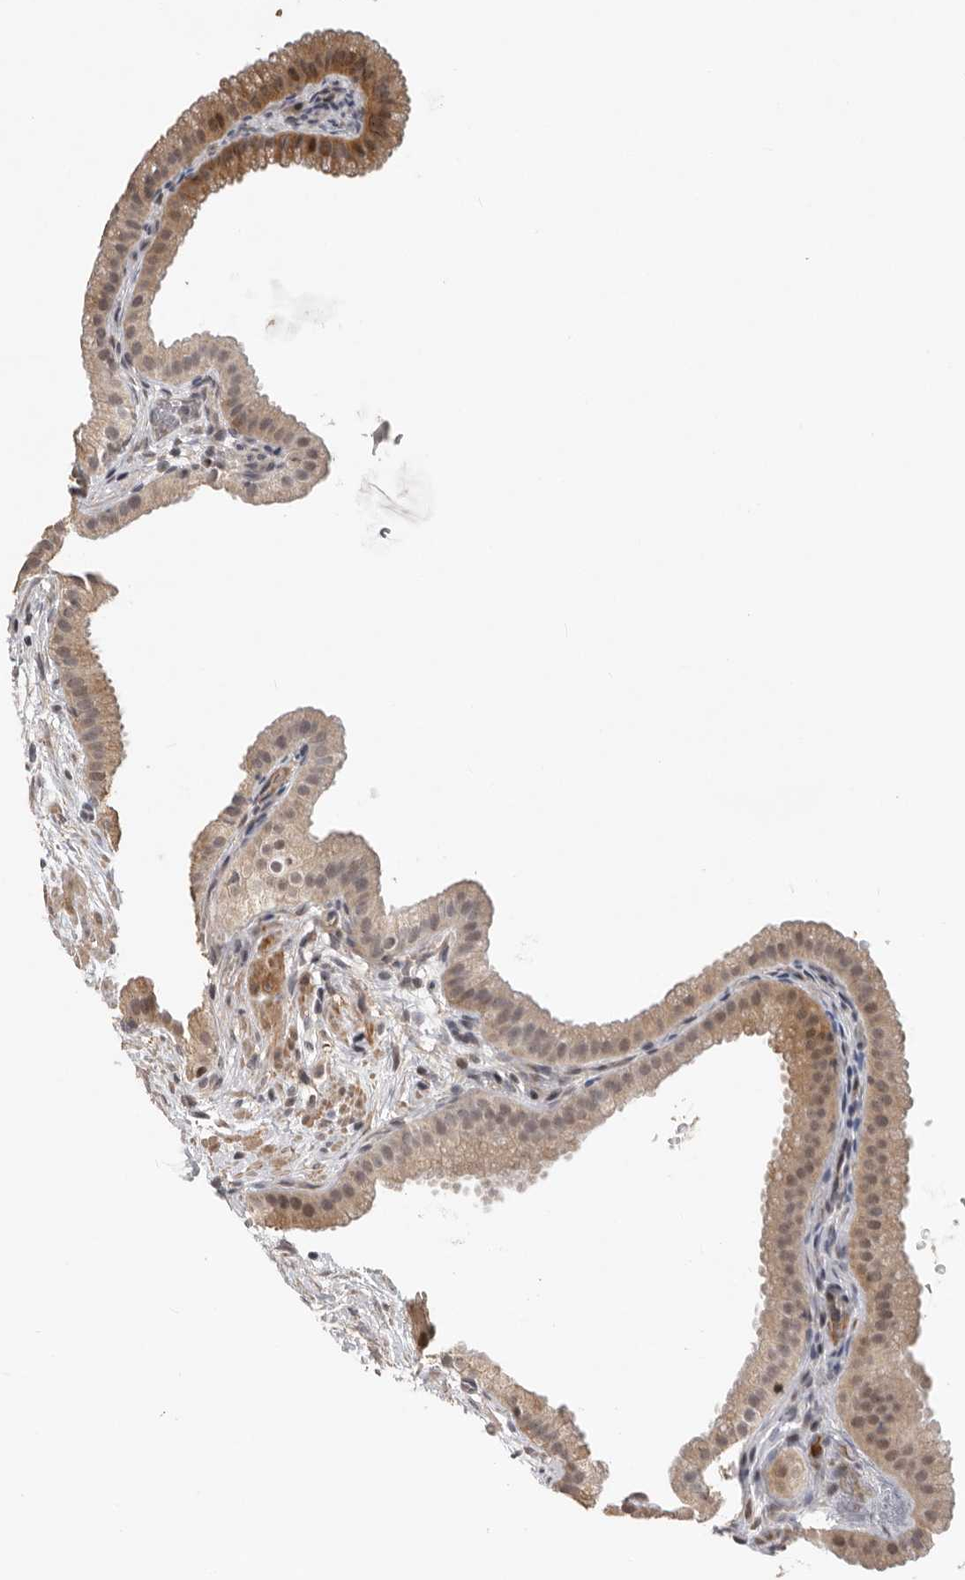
{"staining": {"intensity": "strong", "quantity": "<25%", "location": "cytoplasmic/membranous,nuclear"}, "tissue": "gallbladder", "cell_type": "Glandular cells", "image_type": "normal", "snomed": [{"axis": "morphology", "description": "Normal tissue, NOS"}, {"axis": "topography", "description": "Gallbladder"}], "caption": "The micrograph reveals staining of benign gallbladder, revealing strong cytoplasmic/membranous,nuclear protein positivity (brown color) within glandular cells. The protein is stained brown, and the nuclei are stained in blue (DAB (3,3'-diaminobenzidine) IHC with brightfield microscopy, high magnification).", "gene": "HENMT1", "patient": {"sex": "female", "age": 64}}